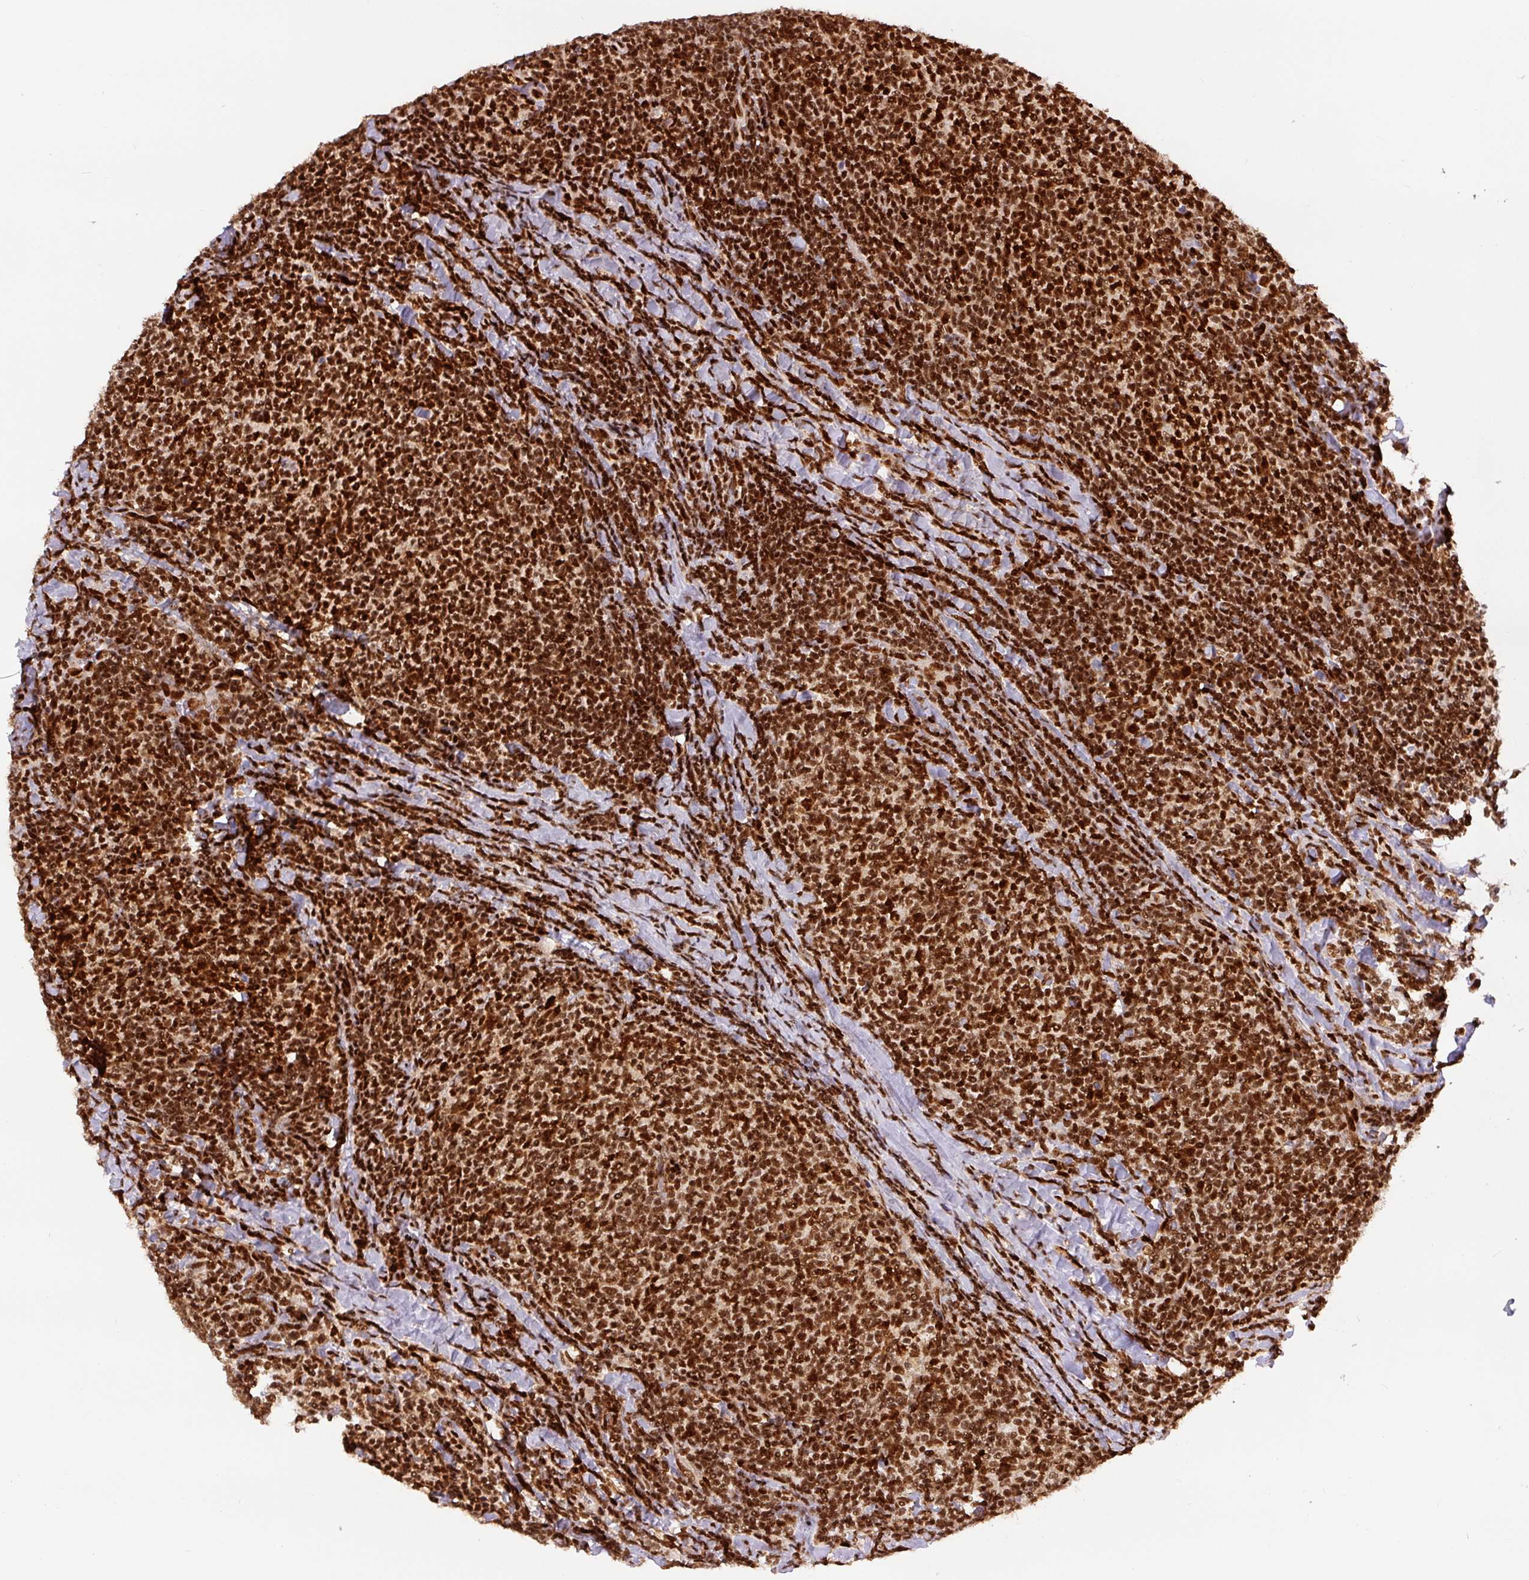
{"staining": {"intensity": "strong", "quantity": ">75%", "location": "nuclear"}, "tissue": "lymphoma", "cell_type": "Tumor cells", "image_type": "cancer", "snomed": [{"axis": "morphology", "description": "Malignant lymphoma, non-Hodgkin's type, Low grade"}, {"axis": "topography", "description": "Lymph node"}], "caption": "Low-grade malignant lymphoma, non-Hodgkin's type tissue reveals strong nuclear staining in approximately >75% of tumor cells", "gene": "FUS", "patient": {"sex": "male", "age": 52}}